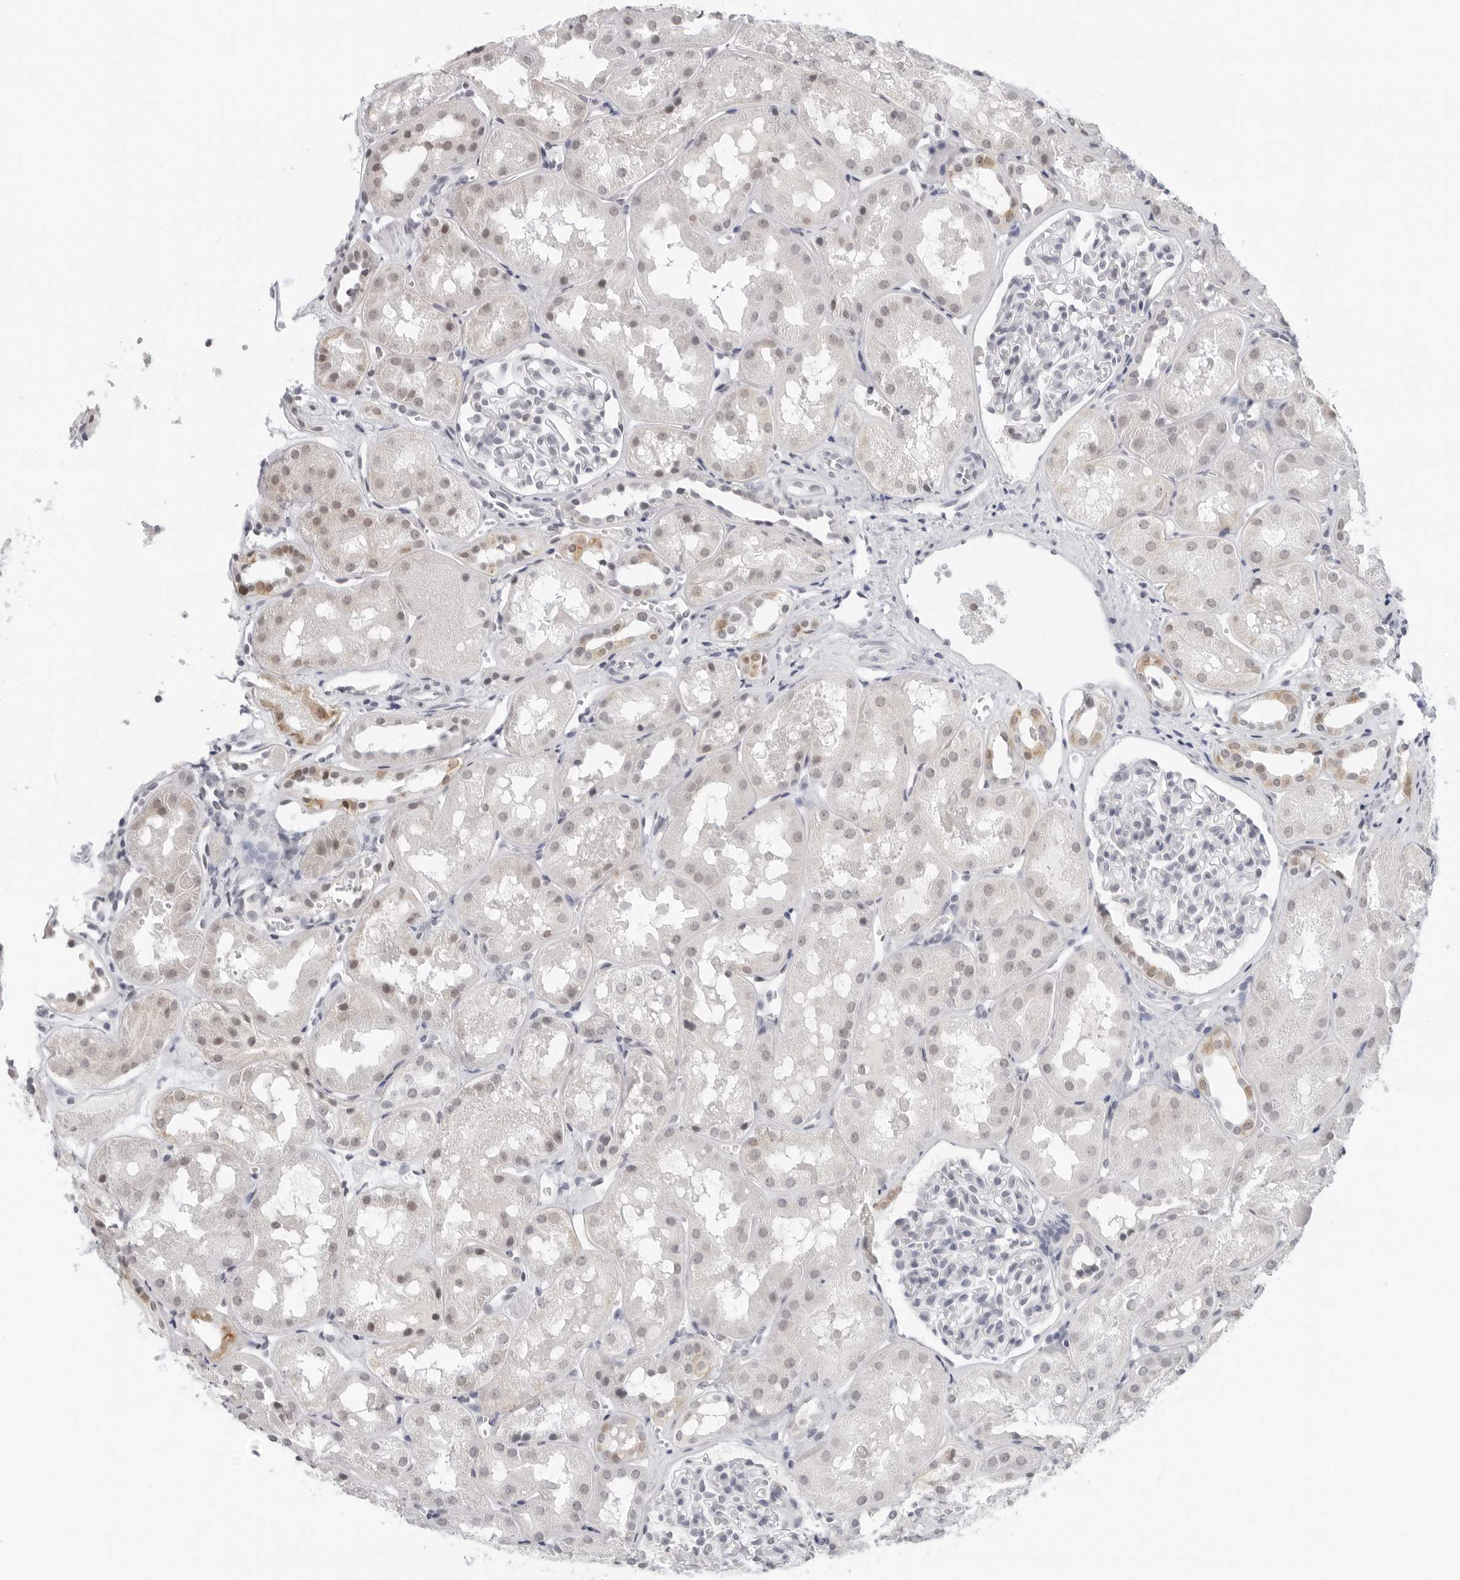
{"staining": {"intensity": "negative", "quantity": "none", "location": "none"}, "tissue": "kidney", "cell_type": "Cells in glomeruli", "image_type": "normal", "snomed": [{"axis": "morphology", "description": "Normal tissue, NOS"}, {"axis": "topography", "description": "Kidney"}], "caption": "Immunohistochemical staining of unremarkable human kidney displays no significant positivity in cells in glomeruli. (Immunohistochemistry (ihc), brightfield microscopy, high magnification).", "gene": "FLG2", "patient": {"sex": "male", "age": 16}}